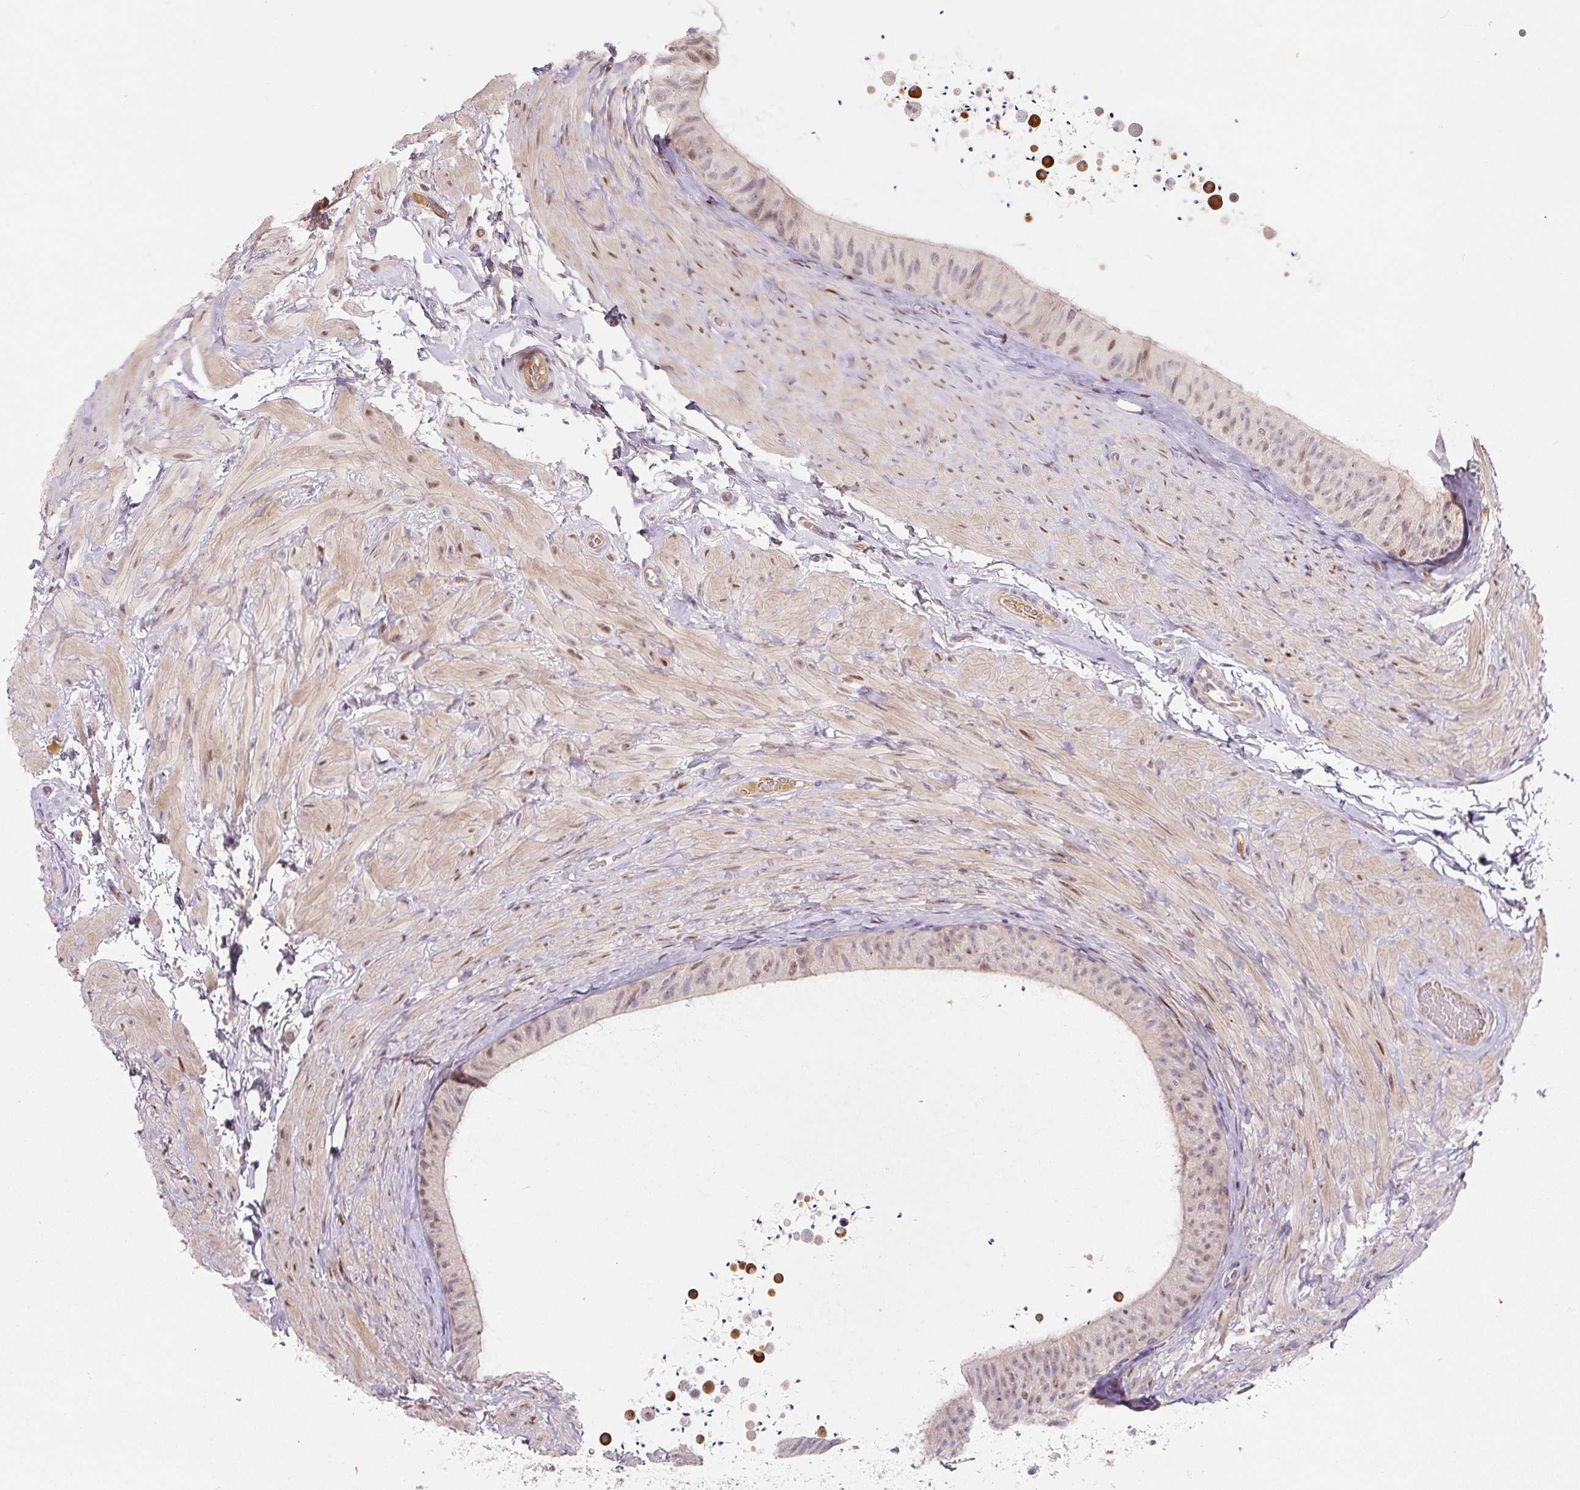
{"staining": {"intensity": "weak", "quantity": "<25%", "location": "nuclear"}, "tissue": "epididymis", "cell_type": "Glandular cells", "image_type": "normal", "snomed": [{"axis": "morphology", "description": "Normal tissue, NOS"}, {"axis": "topography", "description": "Epididymis, spermatic cord, NOS"}, {"axis": "topography", "description": "Epididymis"}], "caption": "Human epididymis stained for a protein using immunohistochemistry shows no positivity in glandular cells.", "gene": "PWWP3B", "patient": {"sex": "male", "age": 31}}